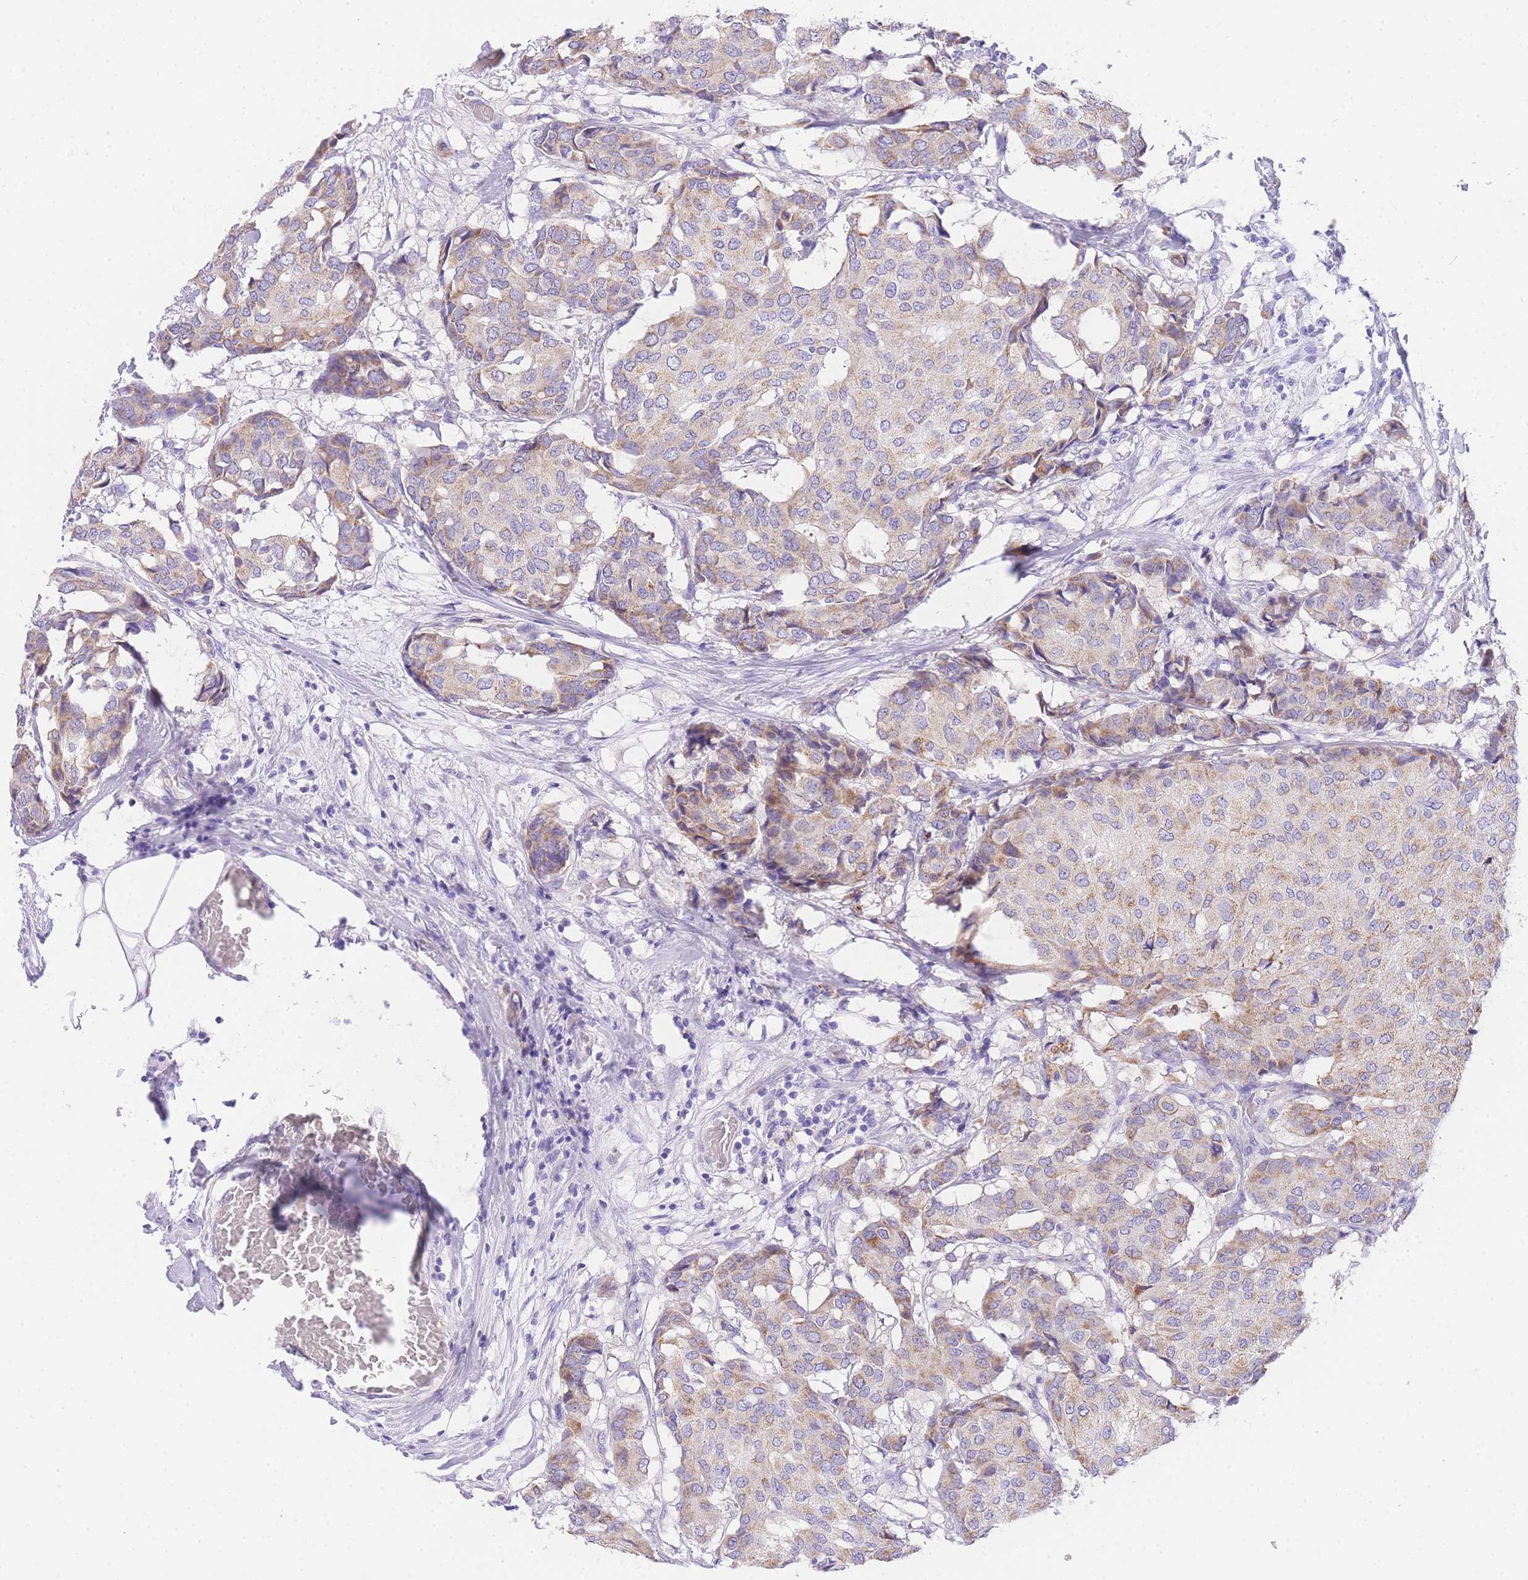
{"staining": {"intensity": "moderate", "quantity": "25%-75%", "location": "cytoplasmic/membranous"}, "tissue": "breast cancer", "cell_type": "Tumor cells", "image_type": "cancer", "snomed": [{"axis": "morphology", "description": "Duct carcinoma"}, {"axis": "topography", "description": "Breast"}], "caption": "Breast cancer stained with DAB (3,3'-diaminobenzidine) IHC reveals medium levels of moderate cytoplasmic/membranous expression in approximately 25%-75% of tumor cells.", "gene": "EPN2", "patient": {"sex": "female", "age": 75}}